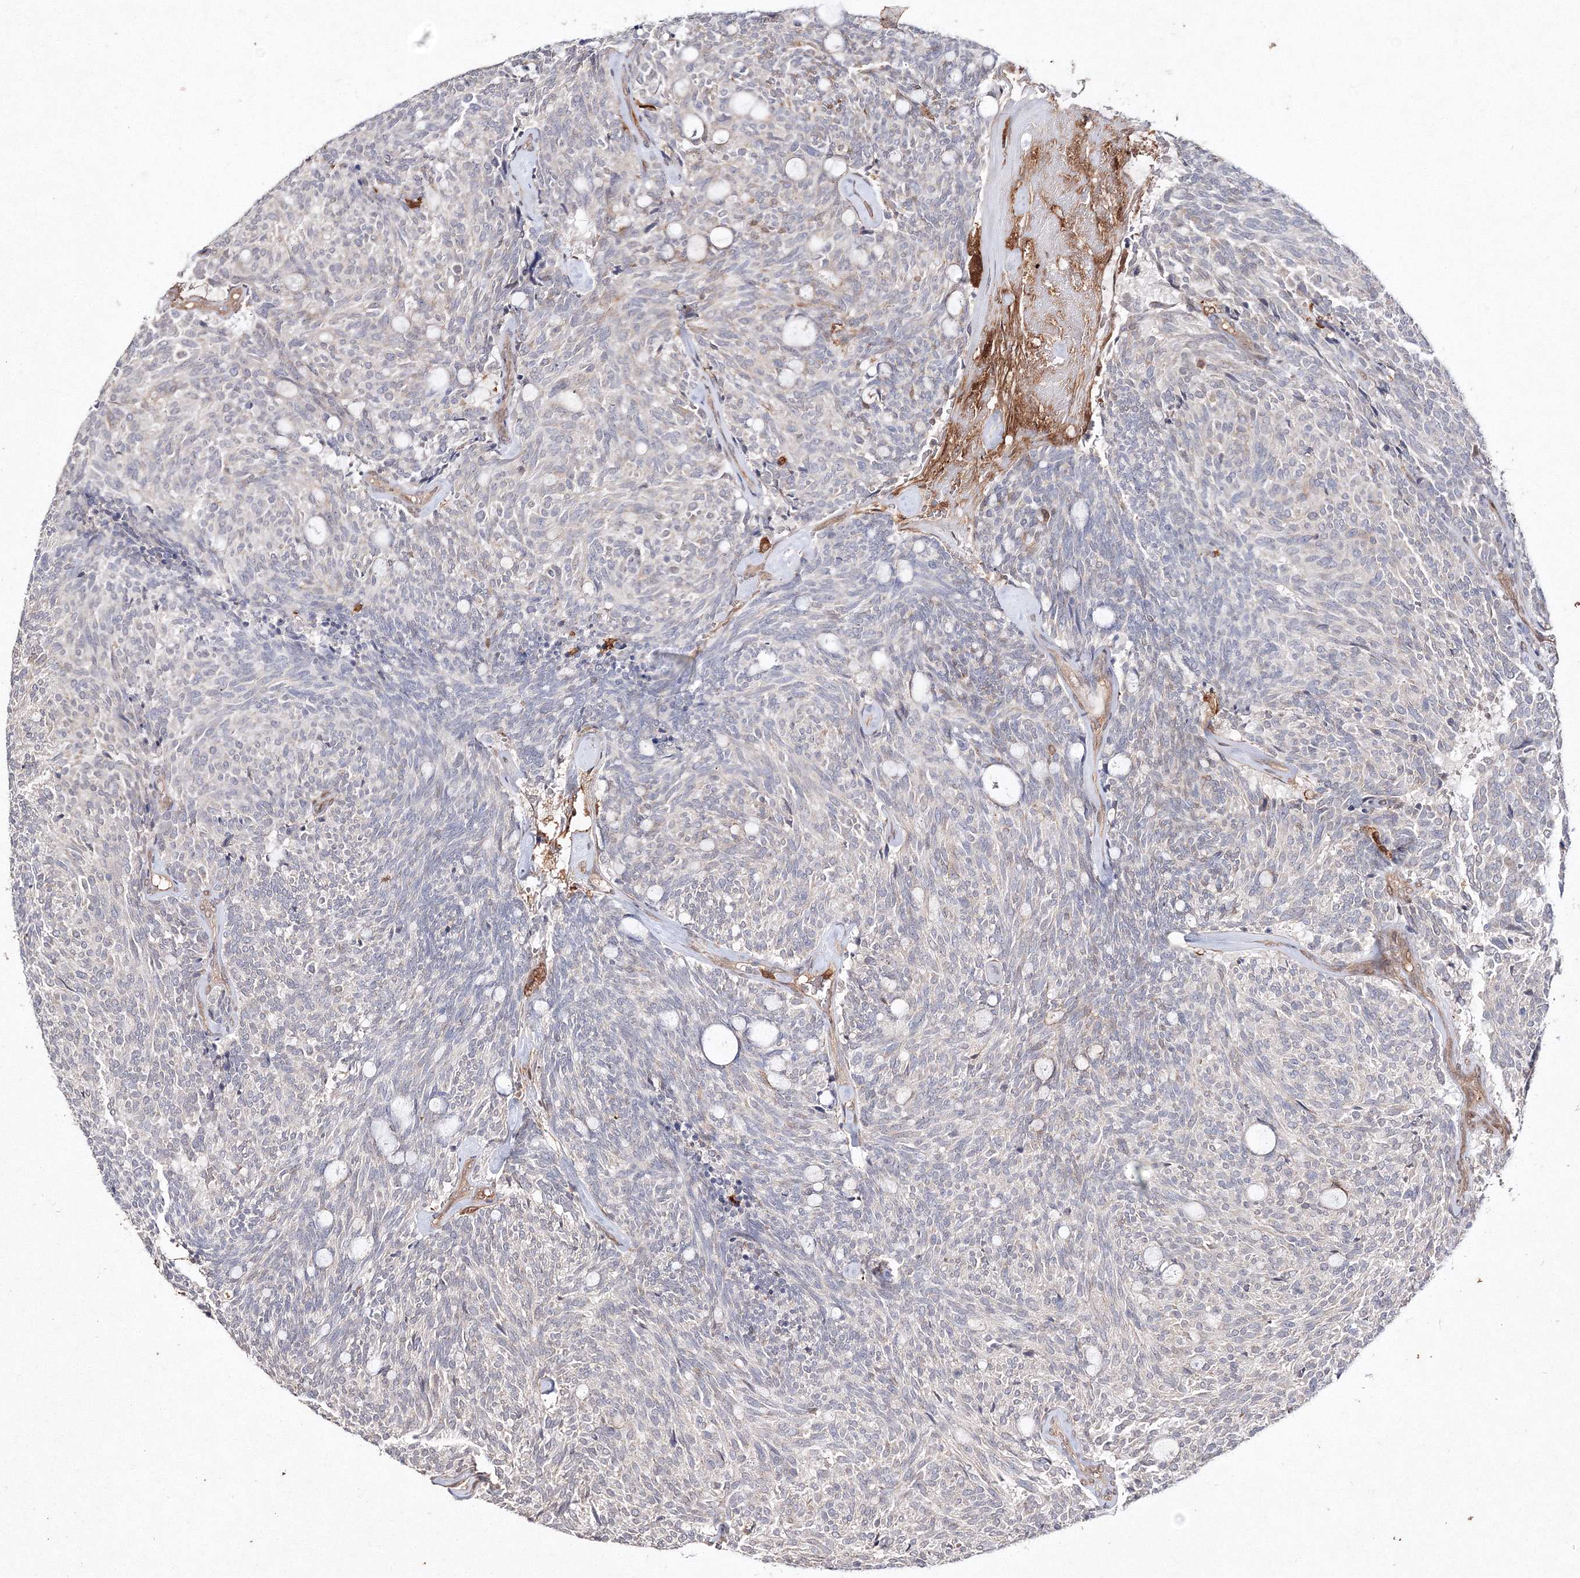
{"staining": {"intensity": "negative", "quantity": "none", "location": "none"}, "tissue": "carcinoid", "cell_type": "Tumor cells", "image_type": "cancer", "snomed": [{"axis": "morphology", "description": "Carcinoid, malignant, NOS"}, {"axis": "topography", "description": "Pancreas"}], "caption": "High magnification brightfield microscopy of carcinoid stained with DAB (brown) and counterstained with hematoxylin (blue): tumor cells show no significant positivity.", "gene": "S100A11", "patient": {"sex": "female", "age": 54}}